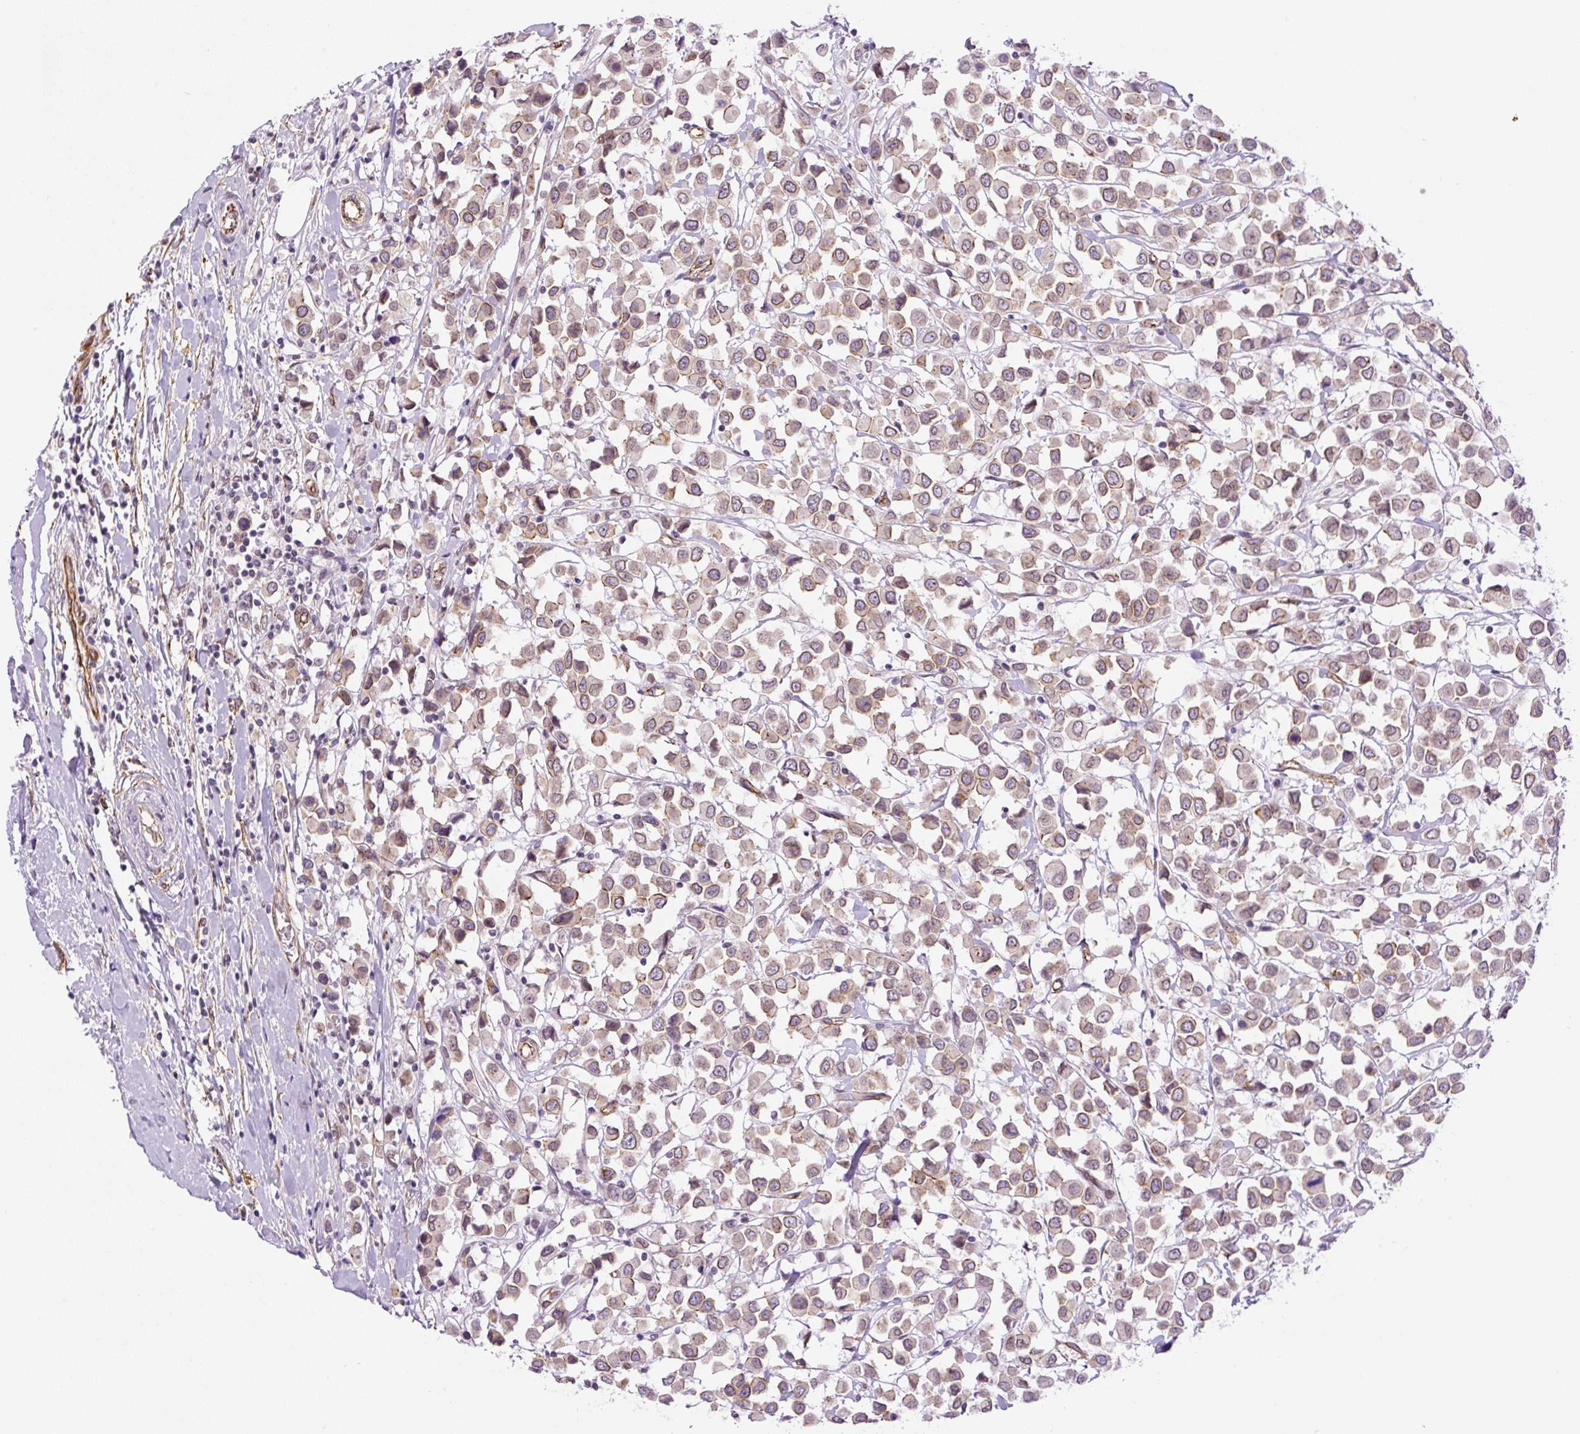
{"staining": {"intensity": "moderate", "quantity": "25%-75%", "location": "cytoplasmic/membranous,nuclear"}, "tissue": "breast cancer", "cell_type": "Tumor cells", "image_type": "cancer", "snomed": [{"axis": "morphology", "description": "Duct carcinoma"}, {"axis": "topography", "description": "Breast"}], "caption": "Human invasive ductal carcinoma (breast) stained with a protein marker shows moderate staining in tumor cells.", "gene": "MYO5C", "patient": {"sex": "female", "age": 61}}